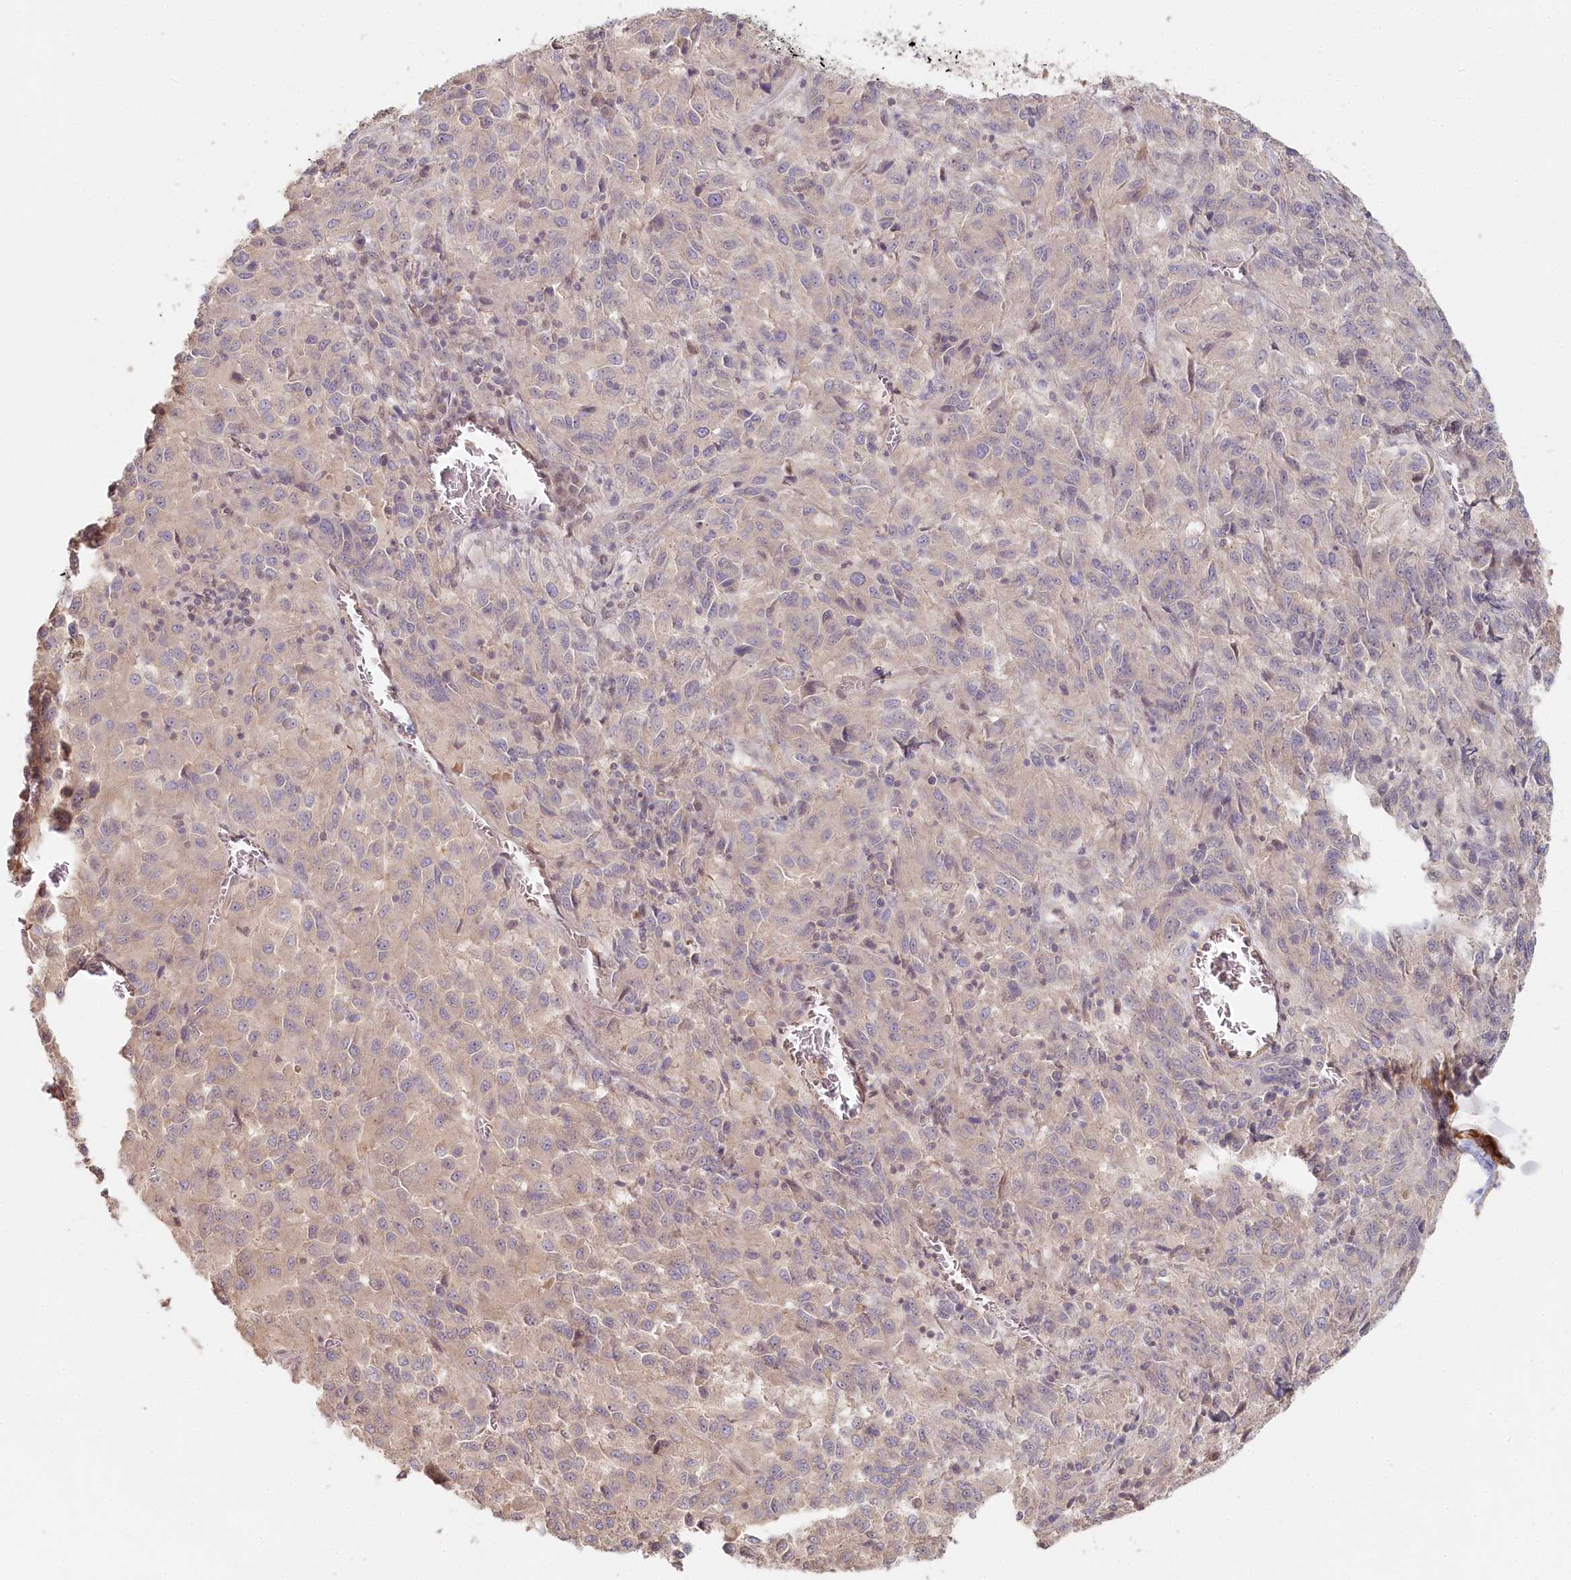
{"staining": {"intensity": "weak", "quantity": "<25%", "location": "cytoplasmic/membranous"}, "tissue": "melanoma", "cell_type": "Tumor cells", "image_type": "cancer", "snomed": [{"axis": "morphology", "description": "Malignant melanoma, Metastatic site"}, {"axis": "topography", "description": "Lung"}], "caption": "The immunohistochemistry histopathology image has no significant positivity in tumor cells of malignant melanoma (metastatic site) tissue.", "gene": "TCHP", "patient": {"sex": "male", "age": 64}}